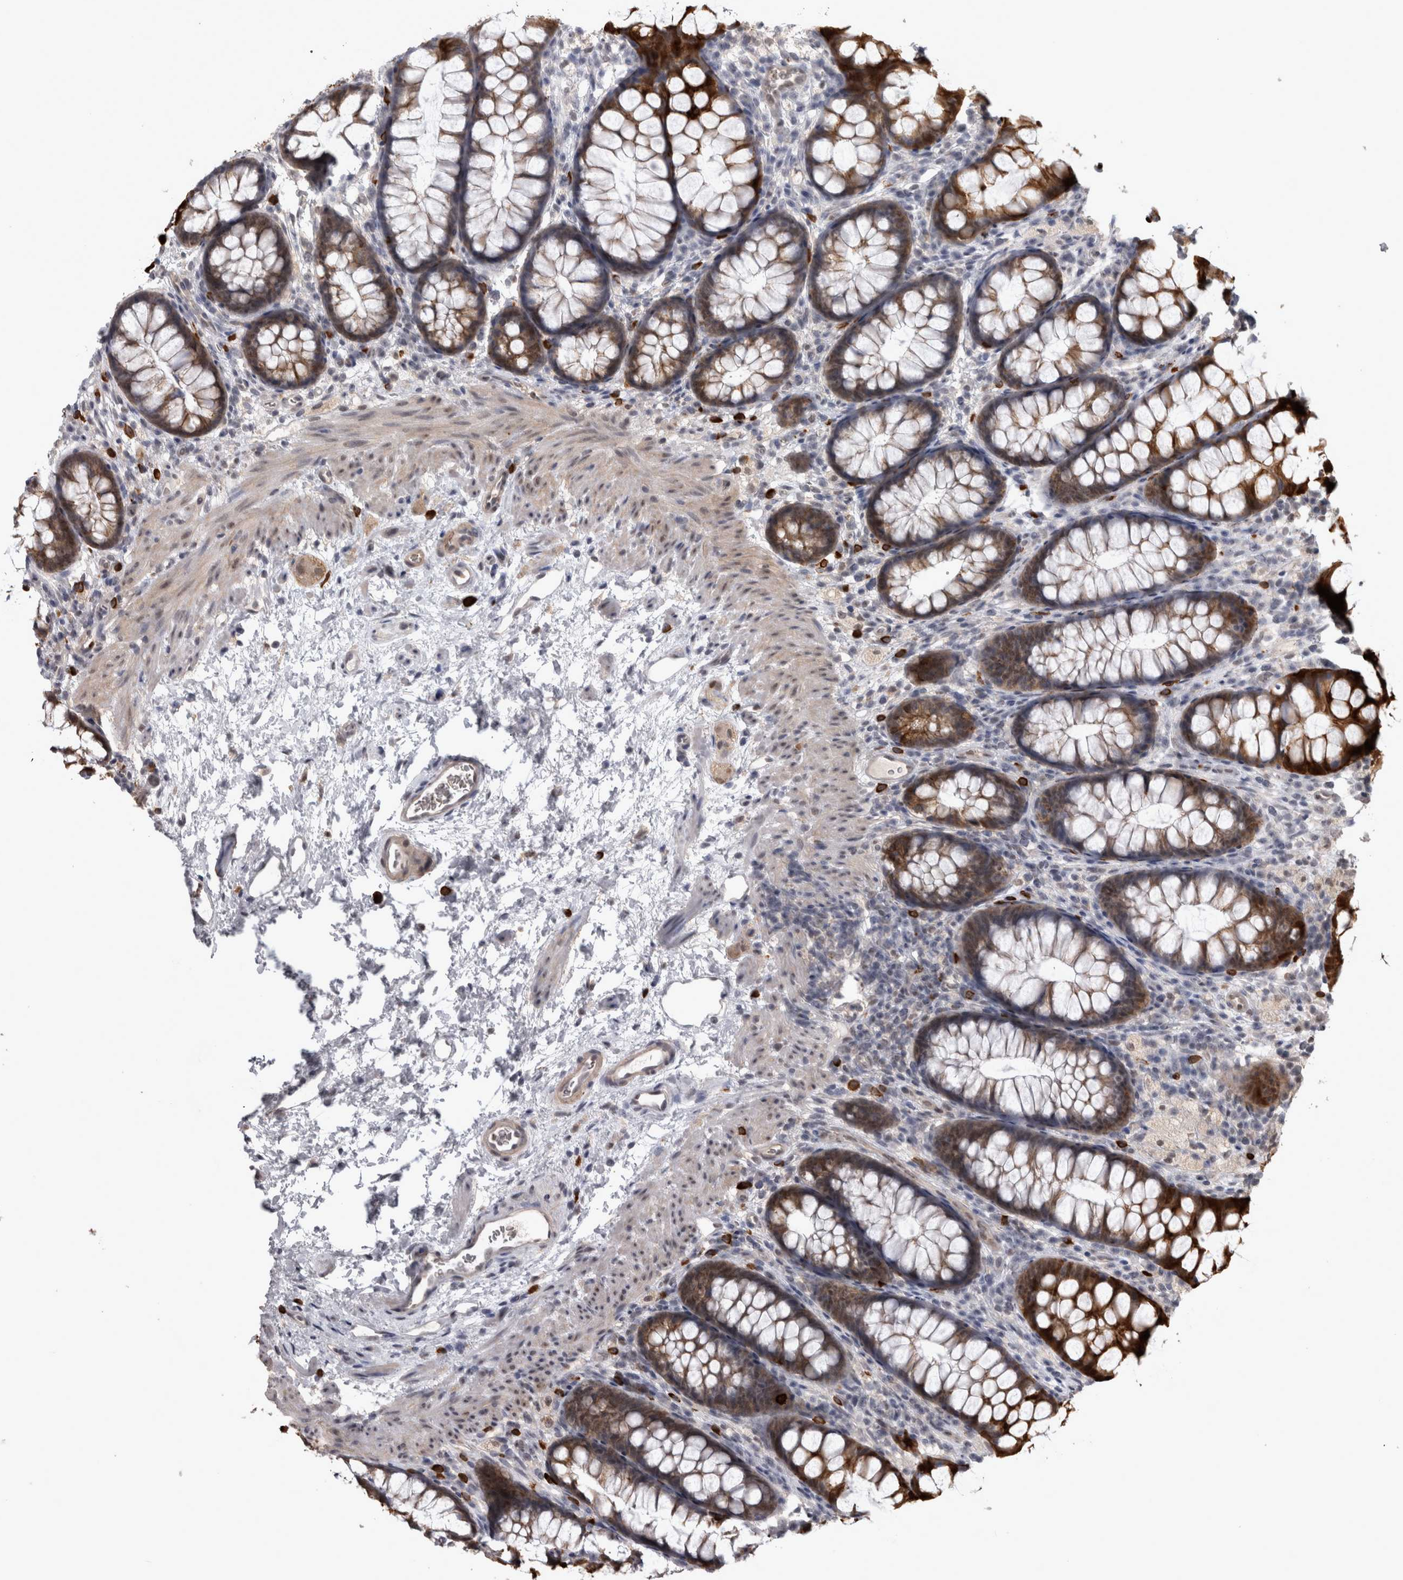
{"staining": {"intensity": "weak", "quantity": ">75%", "location": "cytoplasmic/membranous"}, "tissue": "colon", "cell_type": "Endothelial cells", "image_type": "normal", "snomed": [{"axis": "morphology", "description": "Normal tissue, NOS"}, {"axis": "topography", "description": "Colon"}], "caption": "Protein staining of unremarkable colon reveals weak cytoplasmic/membranous positivity in about >75% of endothelial cells.", "gene": "PEBP4", "patient": {"sex": "female", "age": 62}}